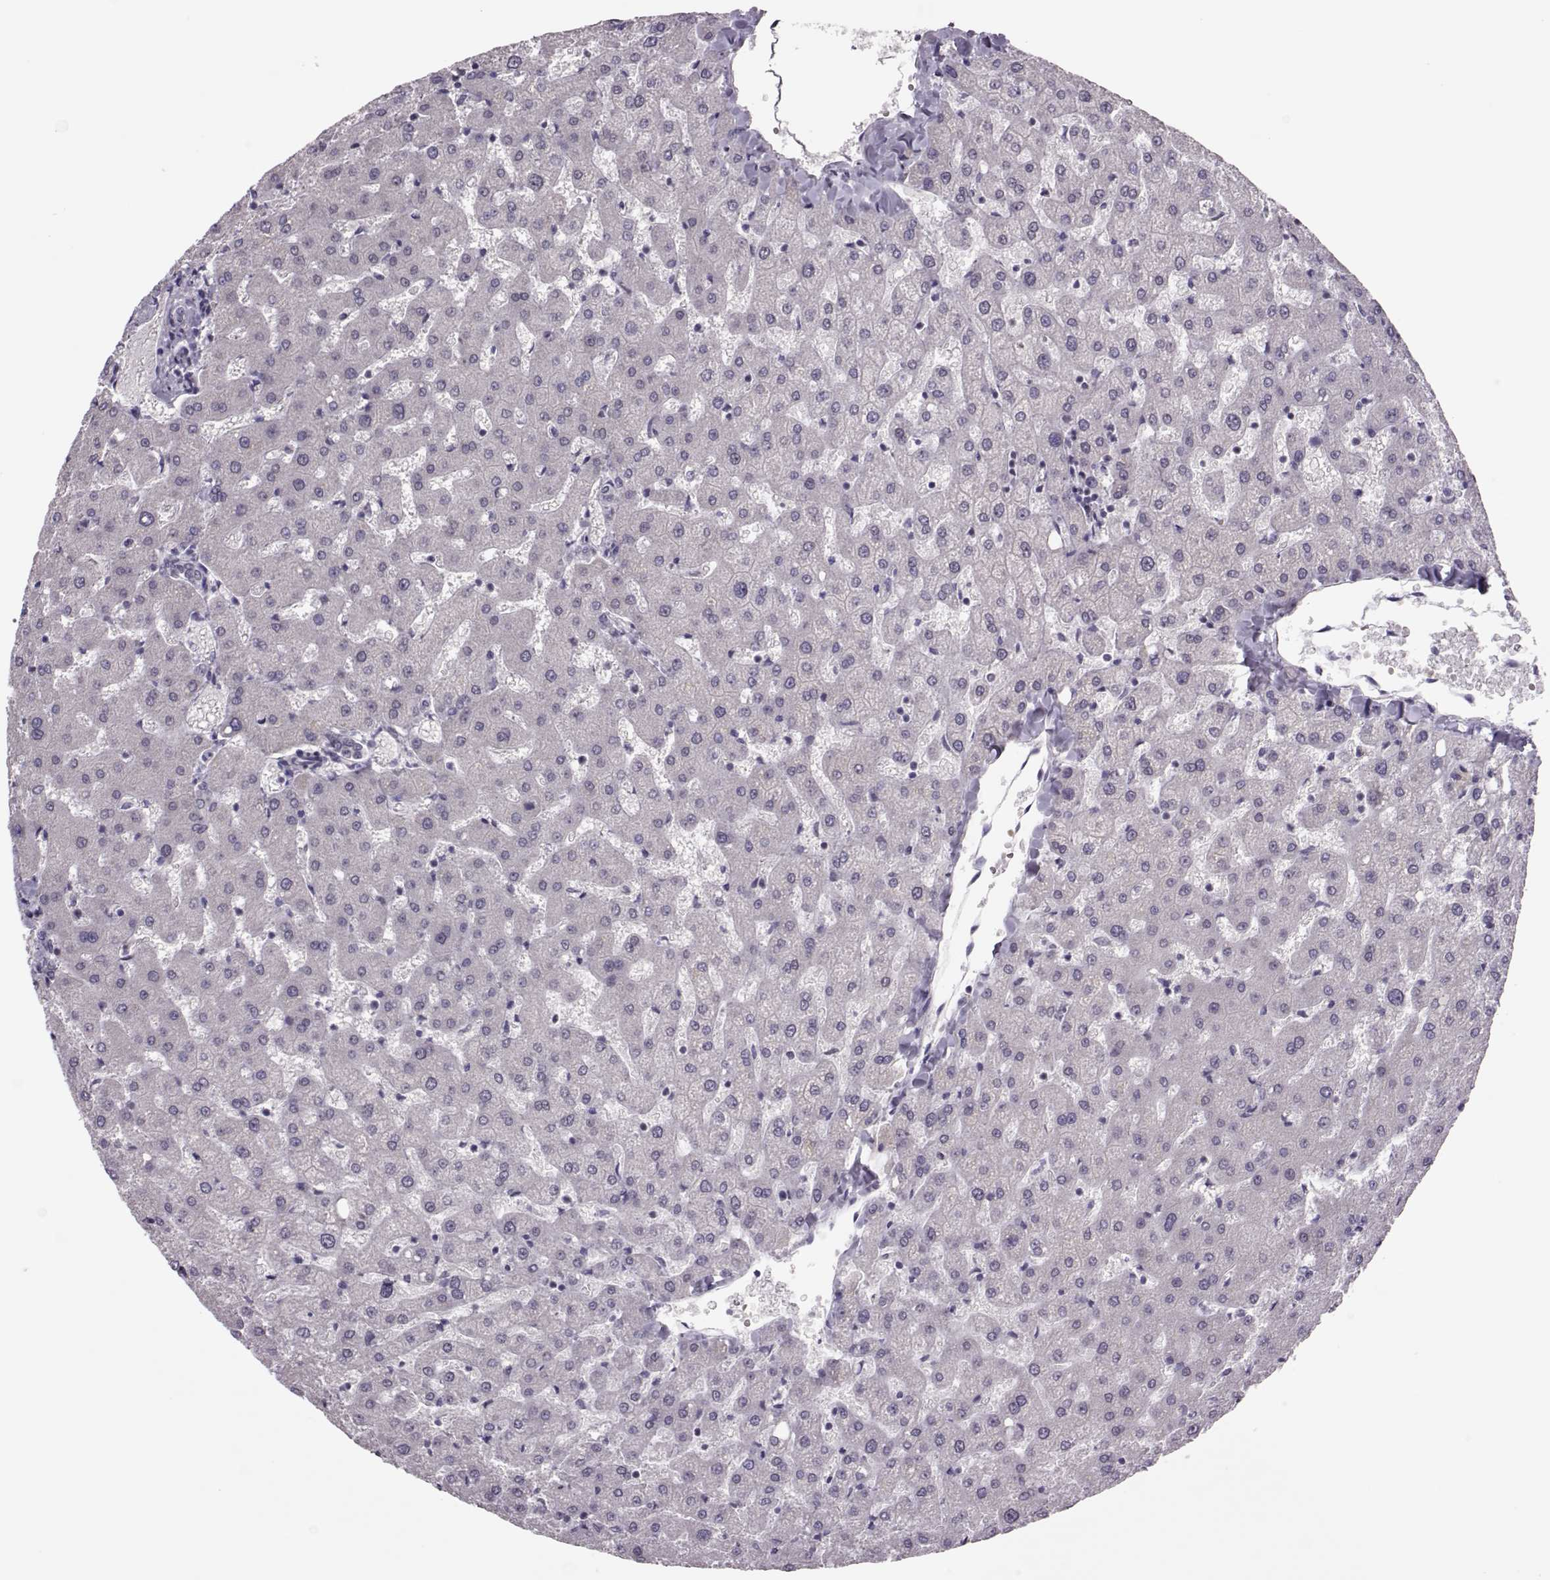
{"staining": {"intensity": "negative", "quantity": "none", "location": "none"}, "tissue": "liver", "cell_type": "Cholangiocytes", "image_type": "normal", "snomed": [{"axis": "morphology", "description": "Normal tissue, NOS"}, {"axis": "topography", "description": "Liver"}], "caption": "This is an immunohistochemistry (IHC) image of normal human liver. There is no staining in cholangiocytes.", "gene": "LIN28A", "patient": {"sex": "female", "age": 50}}